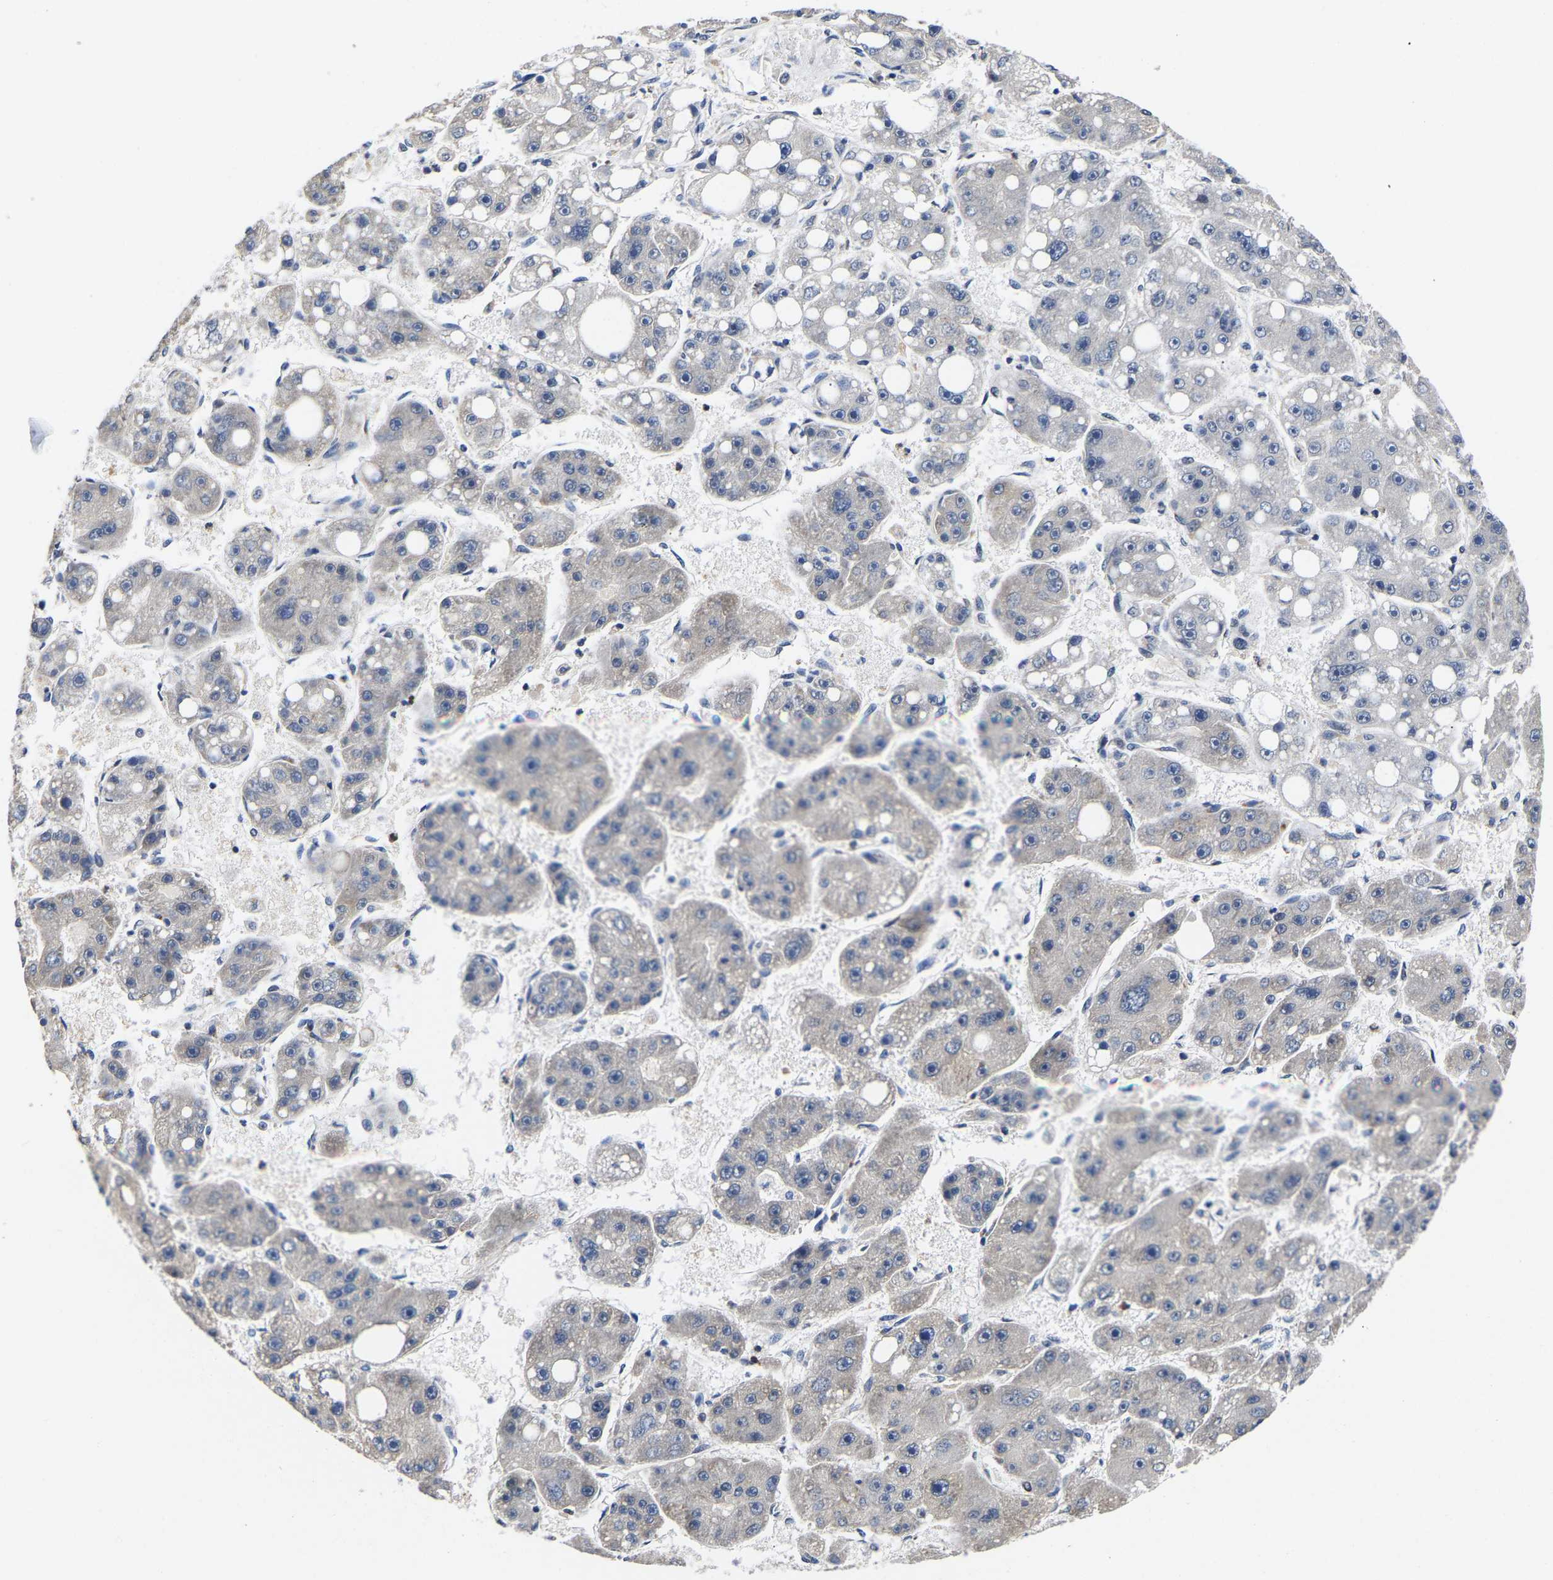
{"staining": {"intensity": "negative", "quantity": "none", "location": "none"}, "tissue": "liver cancer", "cell_type": "Tumor cells", "image_type": "cancer", "snomed": [{"axis": "morphology", "description": "Carcinoma, Hepatocellular, NOS"}, {"axis": "topography", "description": "Liver"}], "caption": "An immunohistochemistry photomicrograph of liver cancer (hepatocellular carcinoma) is shown. There is no staining in tumor cells of liver cancer (hepatocellular carcinoma). (Stains: DAB IHC with hematoxylin counter stain, Microscopy: brightfield microscopy at high magnification).", "gene": "METTL16", "patient": {"sex": "female", "age": 61}}